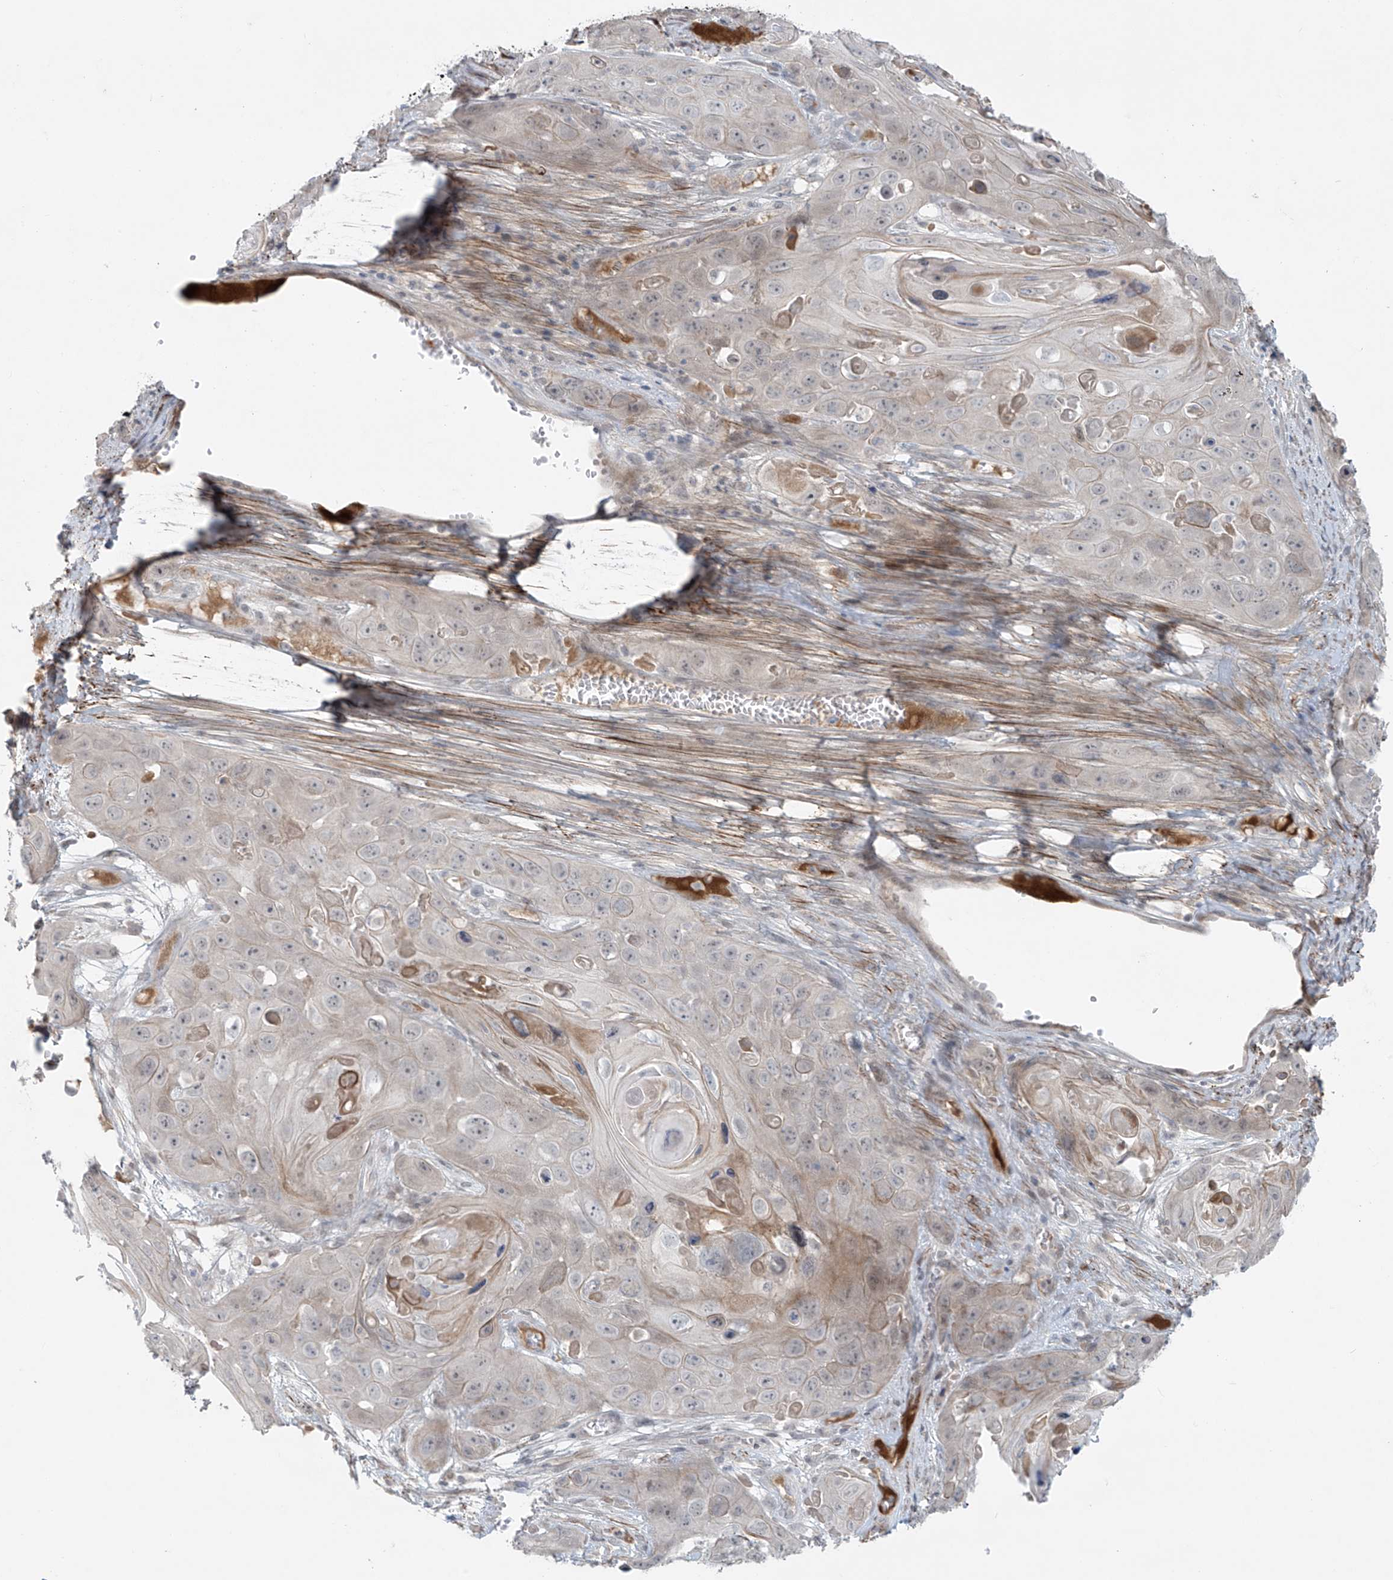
{"staining": {"intensity": "weak", "quantity": "<25%", "location": "cytoplasmic/membranous"}, "tissue": "skin cancer", "cell_type": "Tumor cells", "image_type": "cancer", "snomed": [{"axis": "morphology", "description": "Squamous cell carcinoma, NOS"}, {"axis": "topography", "description": "Skin"}], "caption": "IHC of skin cancer (squamous cell carcinoma) demonstrates no positivity in tumor cells. (Immunohistochemistry, brightfield microscopy, high magnification).", "gene": "RASGEF1A", "patient": {"sex": "male", "age": 55}}